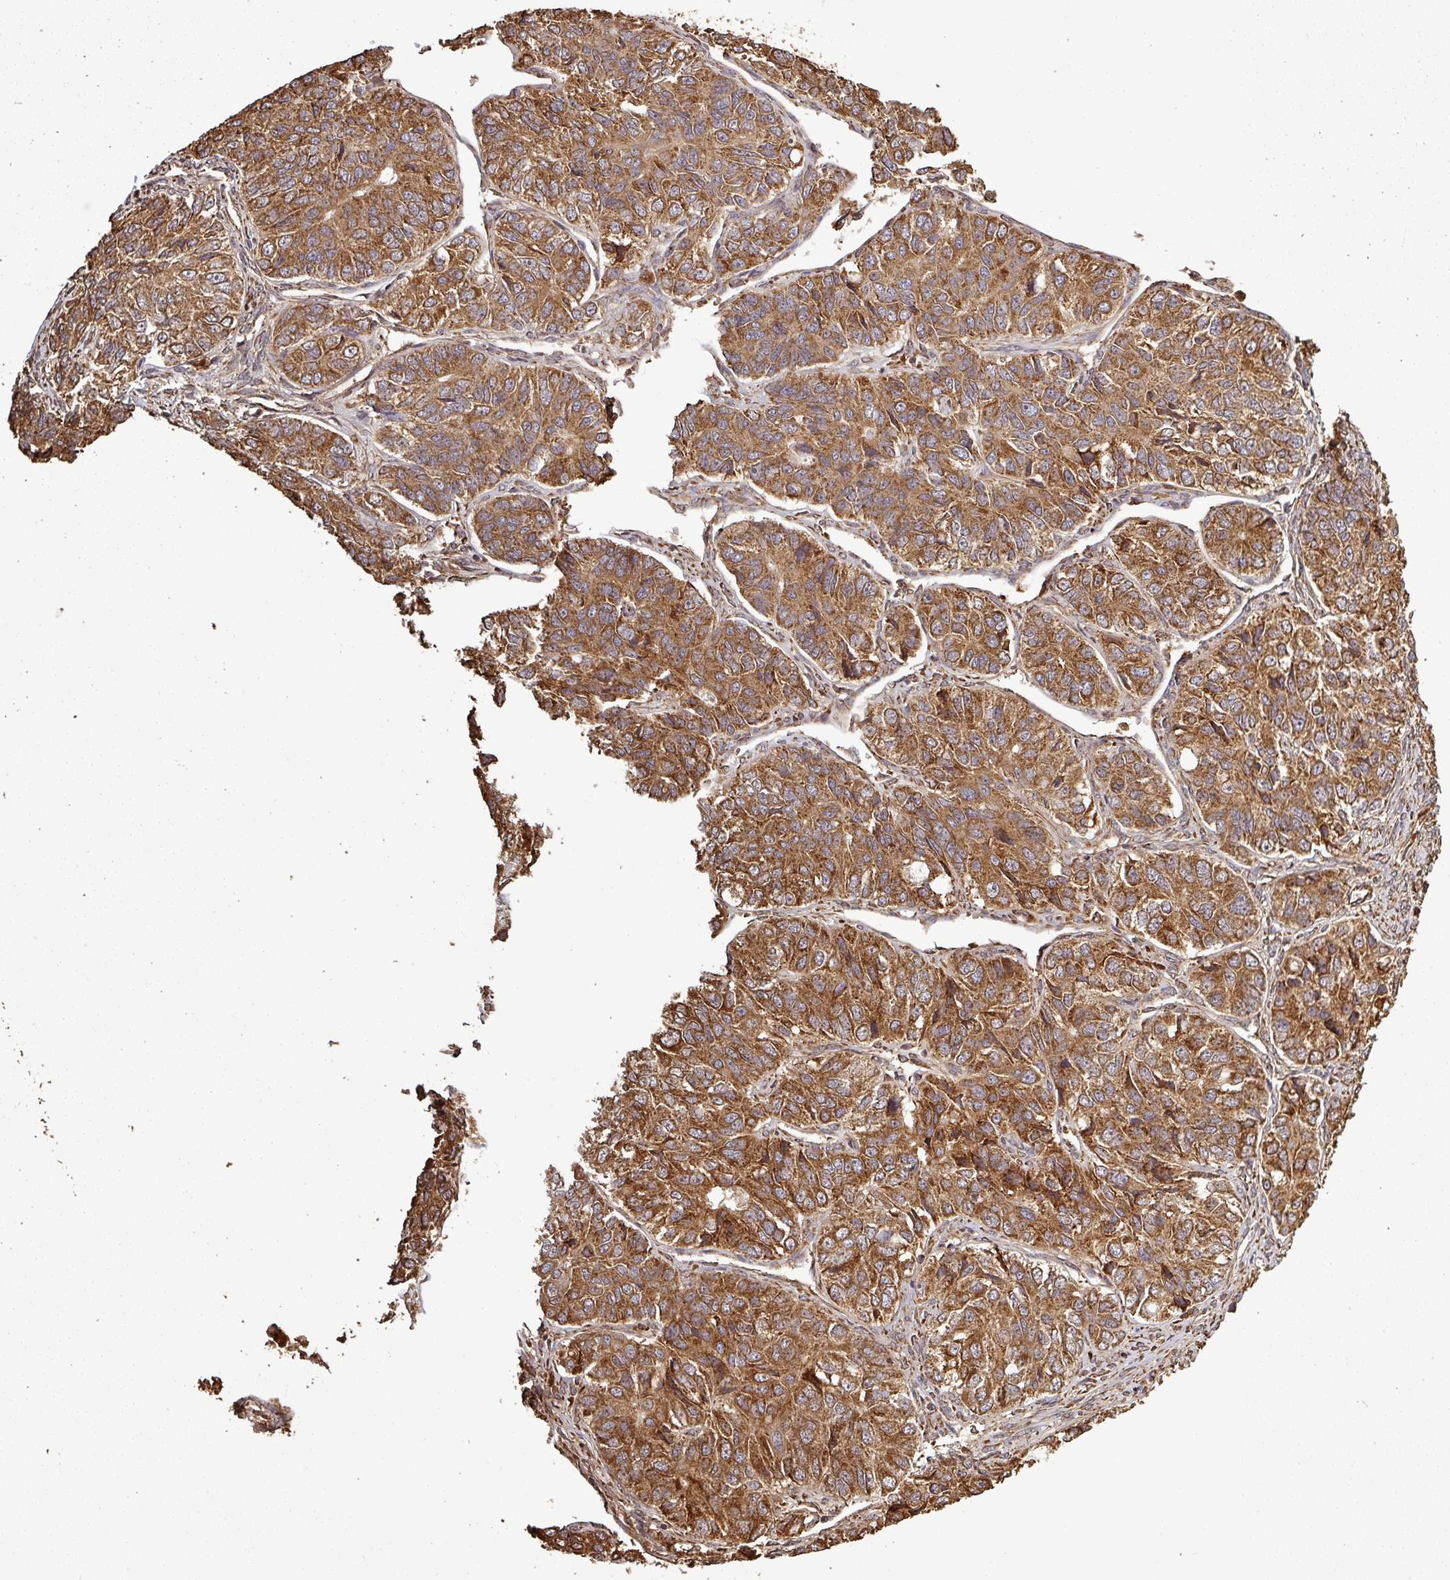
{"staining": {"intensity": "strong", "quantity": ">75%", "location": "cytoplasmic/membranous"}, "tissue": "ovarian cancer", "cell_type": "Tumor cells", "image_type": "cancer", "snomed": [{"axis": "morphology", "description": "Carcinoma, endometroid"}, {"axis": "topography", "description": "Ovary"}], "caption": "Immunohistochemical staining of human ovarian cancer (endometroid carcinoma) exhibits high levels of strong cytoplasmic/membranous protein expression in approximately >75% of tumor cells.", "gene": "PLEKHM1", "patient": {"sex": "female", "age": 51}}